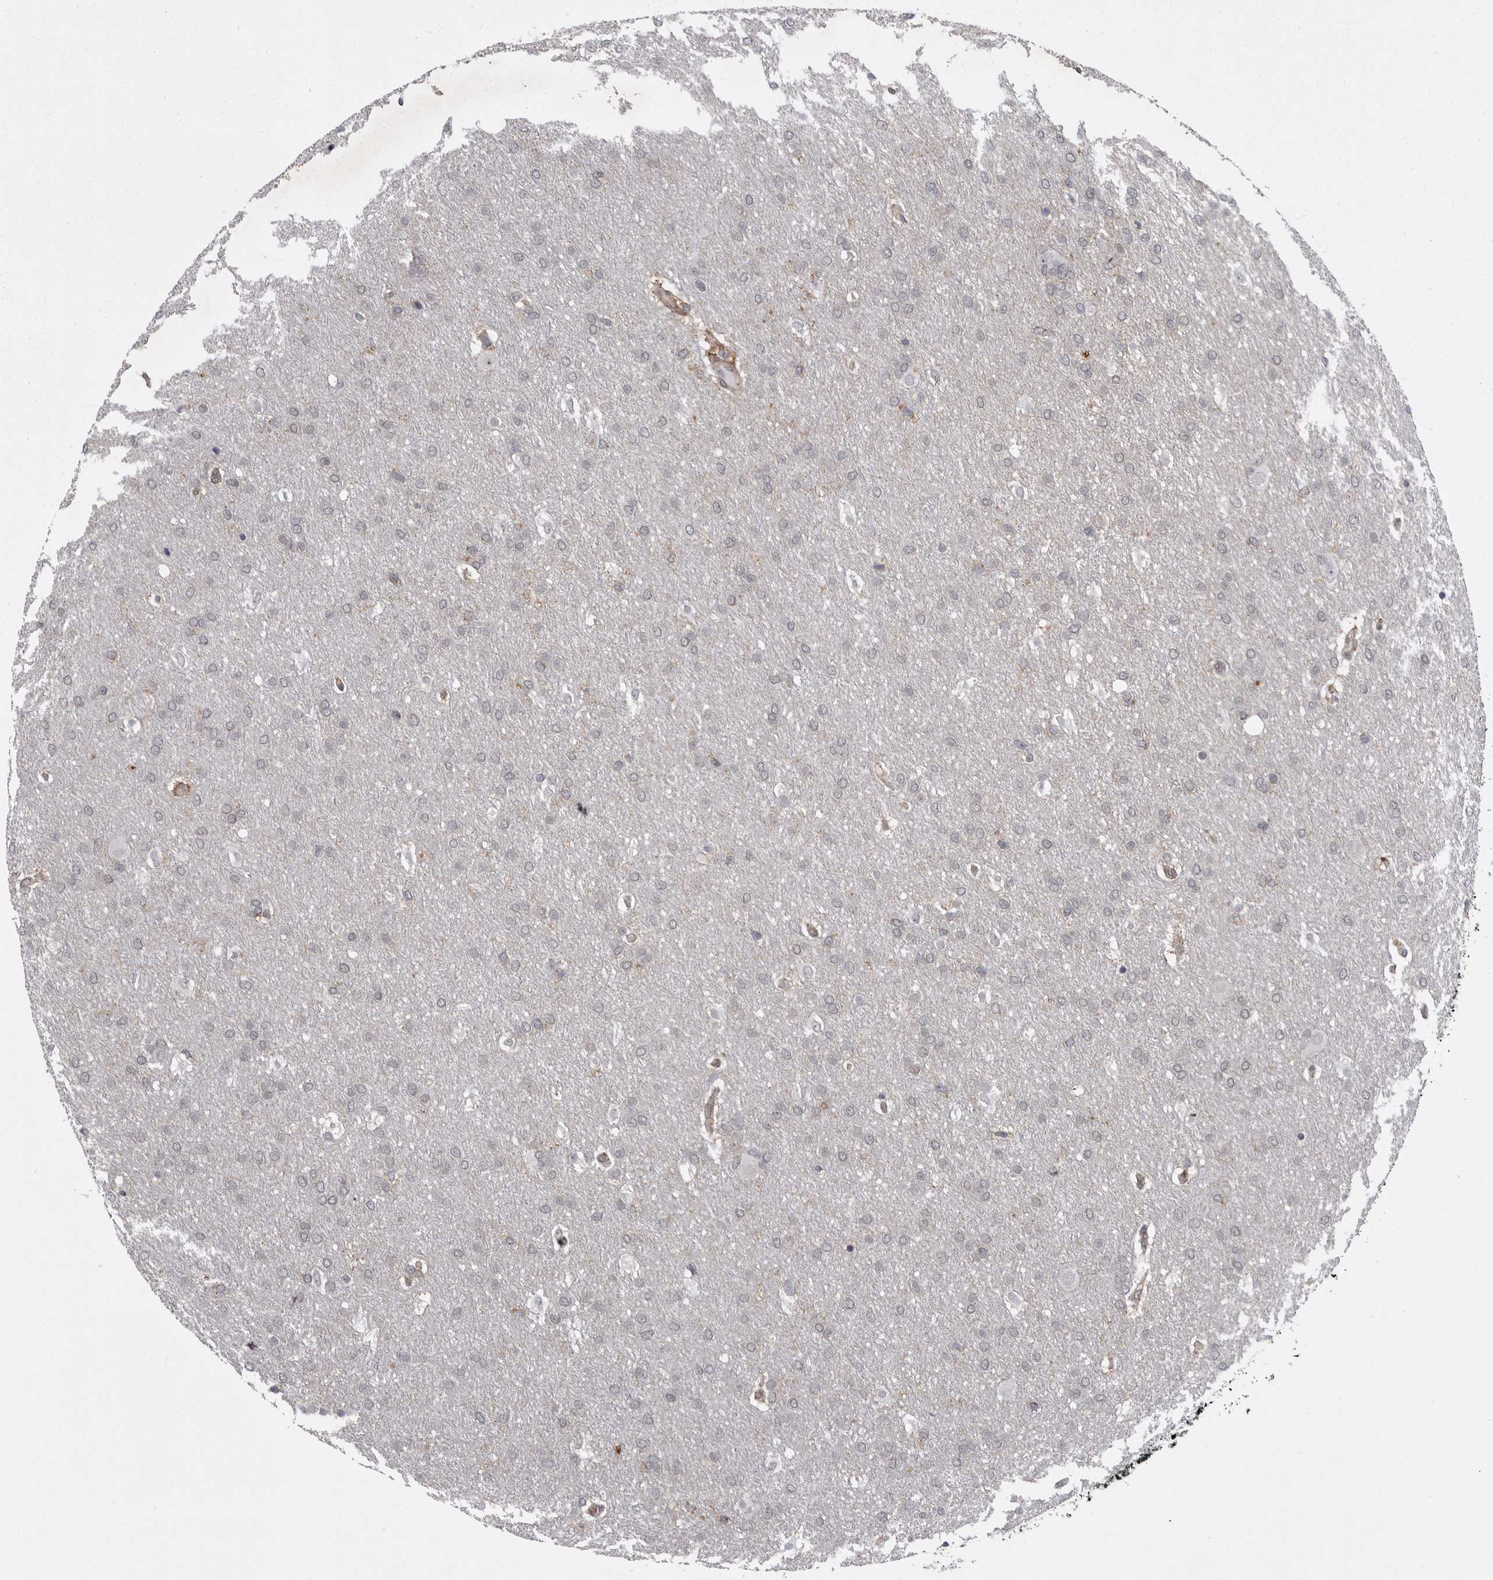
{"staining": {"intensity": "negative", "quantity": "none", "location": "none"}, "tissue": "glioma", "cell_type": "Tumor cells", "image_type": "cancer", "snomed": [{"axis": "morphology", "description": "Glioma, malignant, Low grade"}, {"axis": "topography", "description": "Brain"}], "caption": "A high-resolution photomicrograph shows immunohistochemistry (IHC) staining of glioma, which demonstrates no significant positivity in tumor cells. (DAB (3,3'-diaminobenzidine) immunohistochemistry, high magnification).", "gene": "ABL1", "patient": {"sex": "female", "age": 37}}